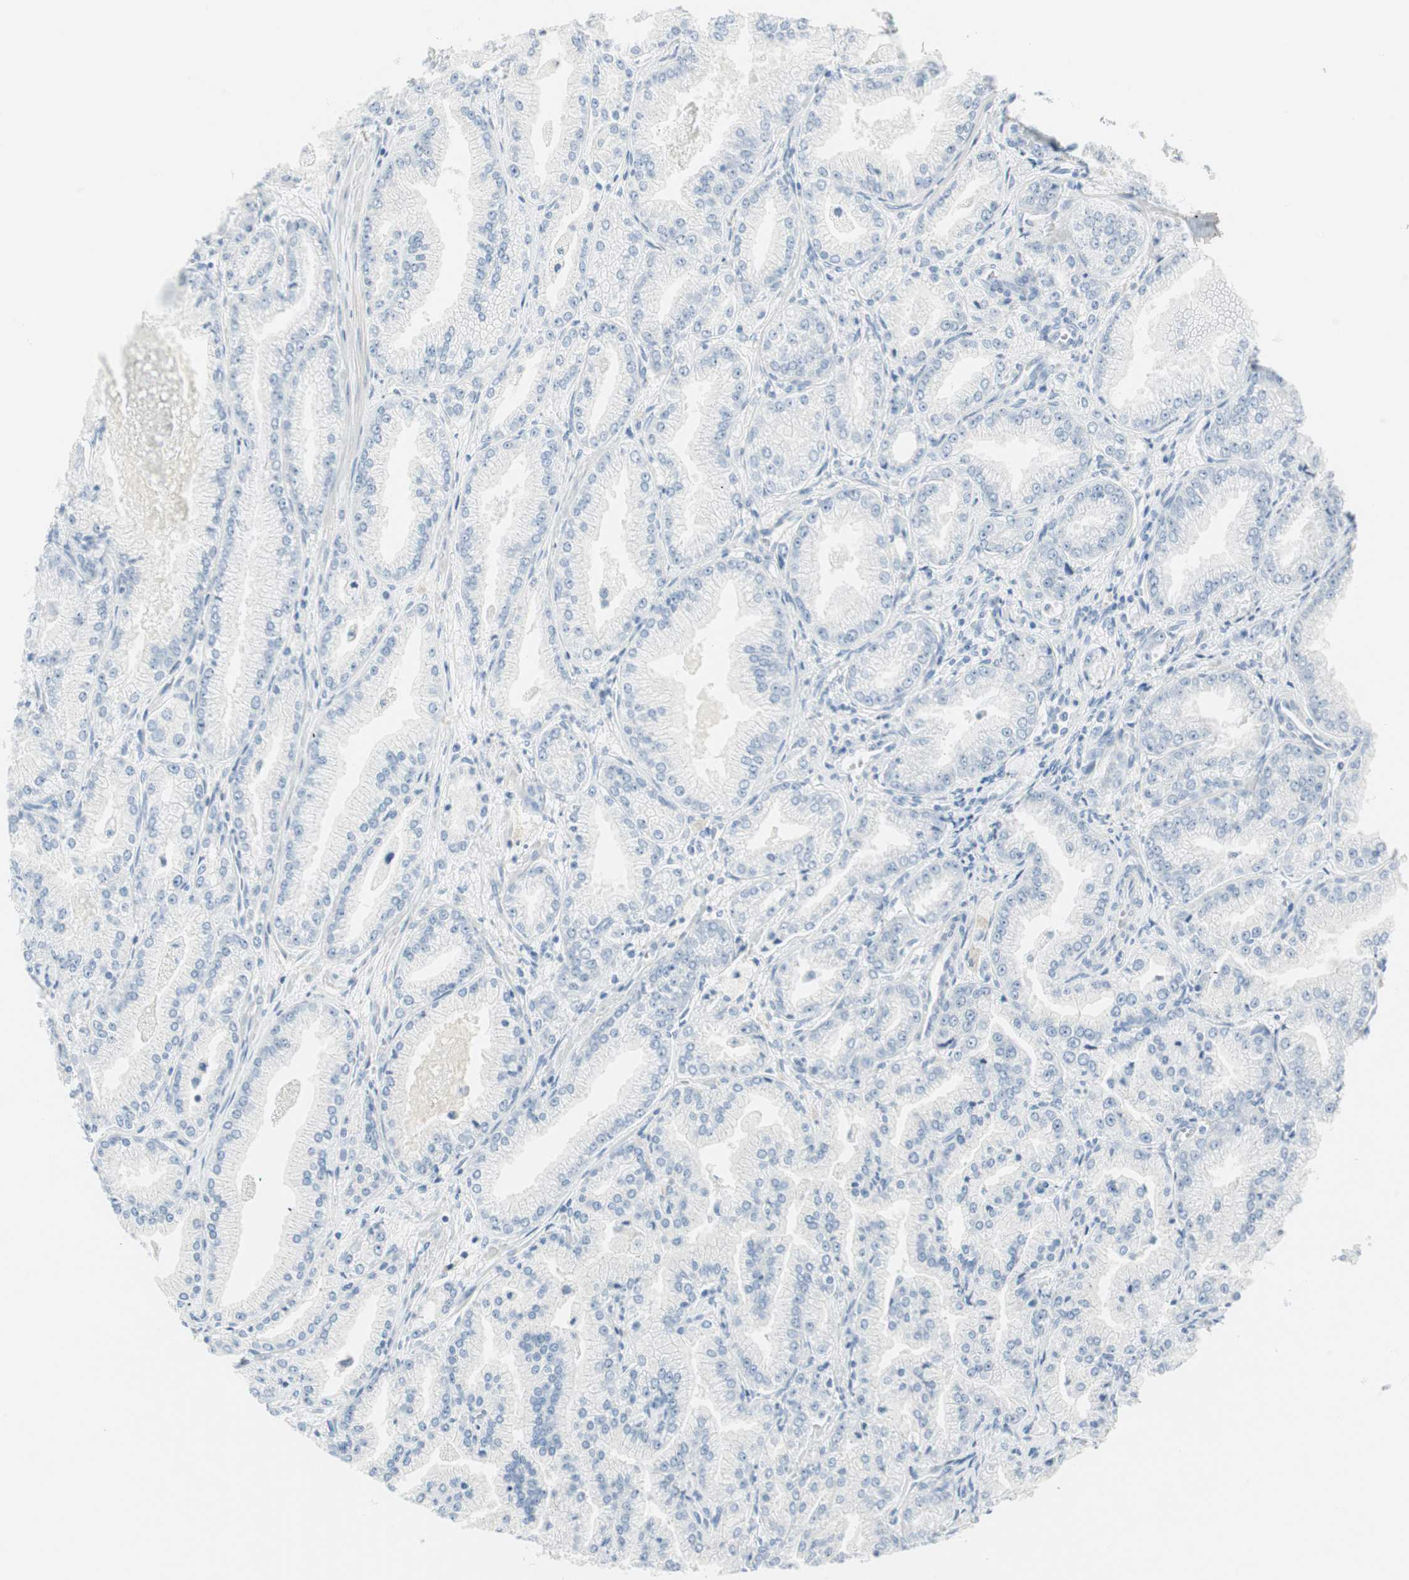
{"staining": {"intensity": "negative", "quantity": "none", "location": "none"}, "tissue": "prostate cancer", "cell_type": "Tumor cells", "image_type": "cancer", "snomed": [{"axis": "morphology", "description": "Adenocarcinoma, High grade"}, {"axis": "topography", "description": "Prostate"}], "caption": "Tumor cells show no significant expression in prostate adenocarcinoma (high-grade).", "gene": "MLLT10", "patient": {"sex": "male", "age": 61}}